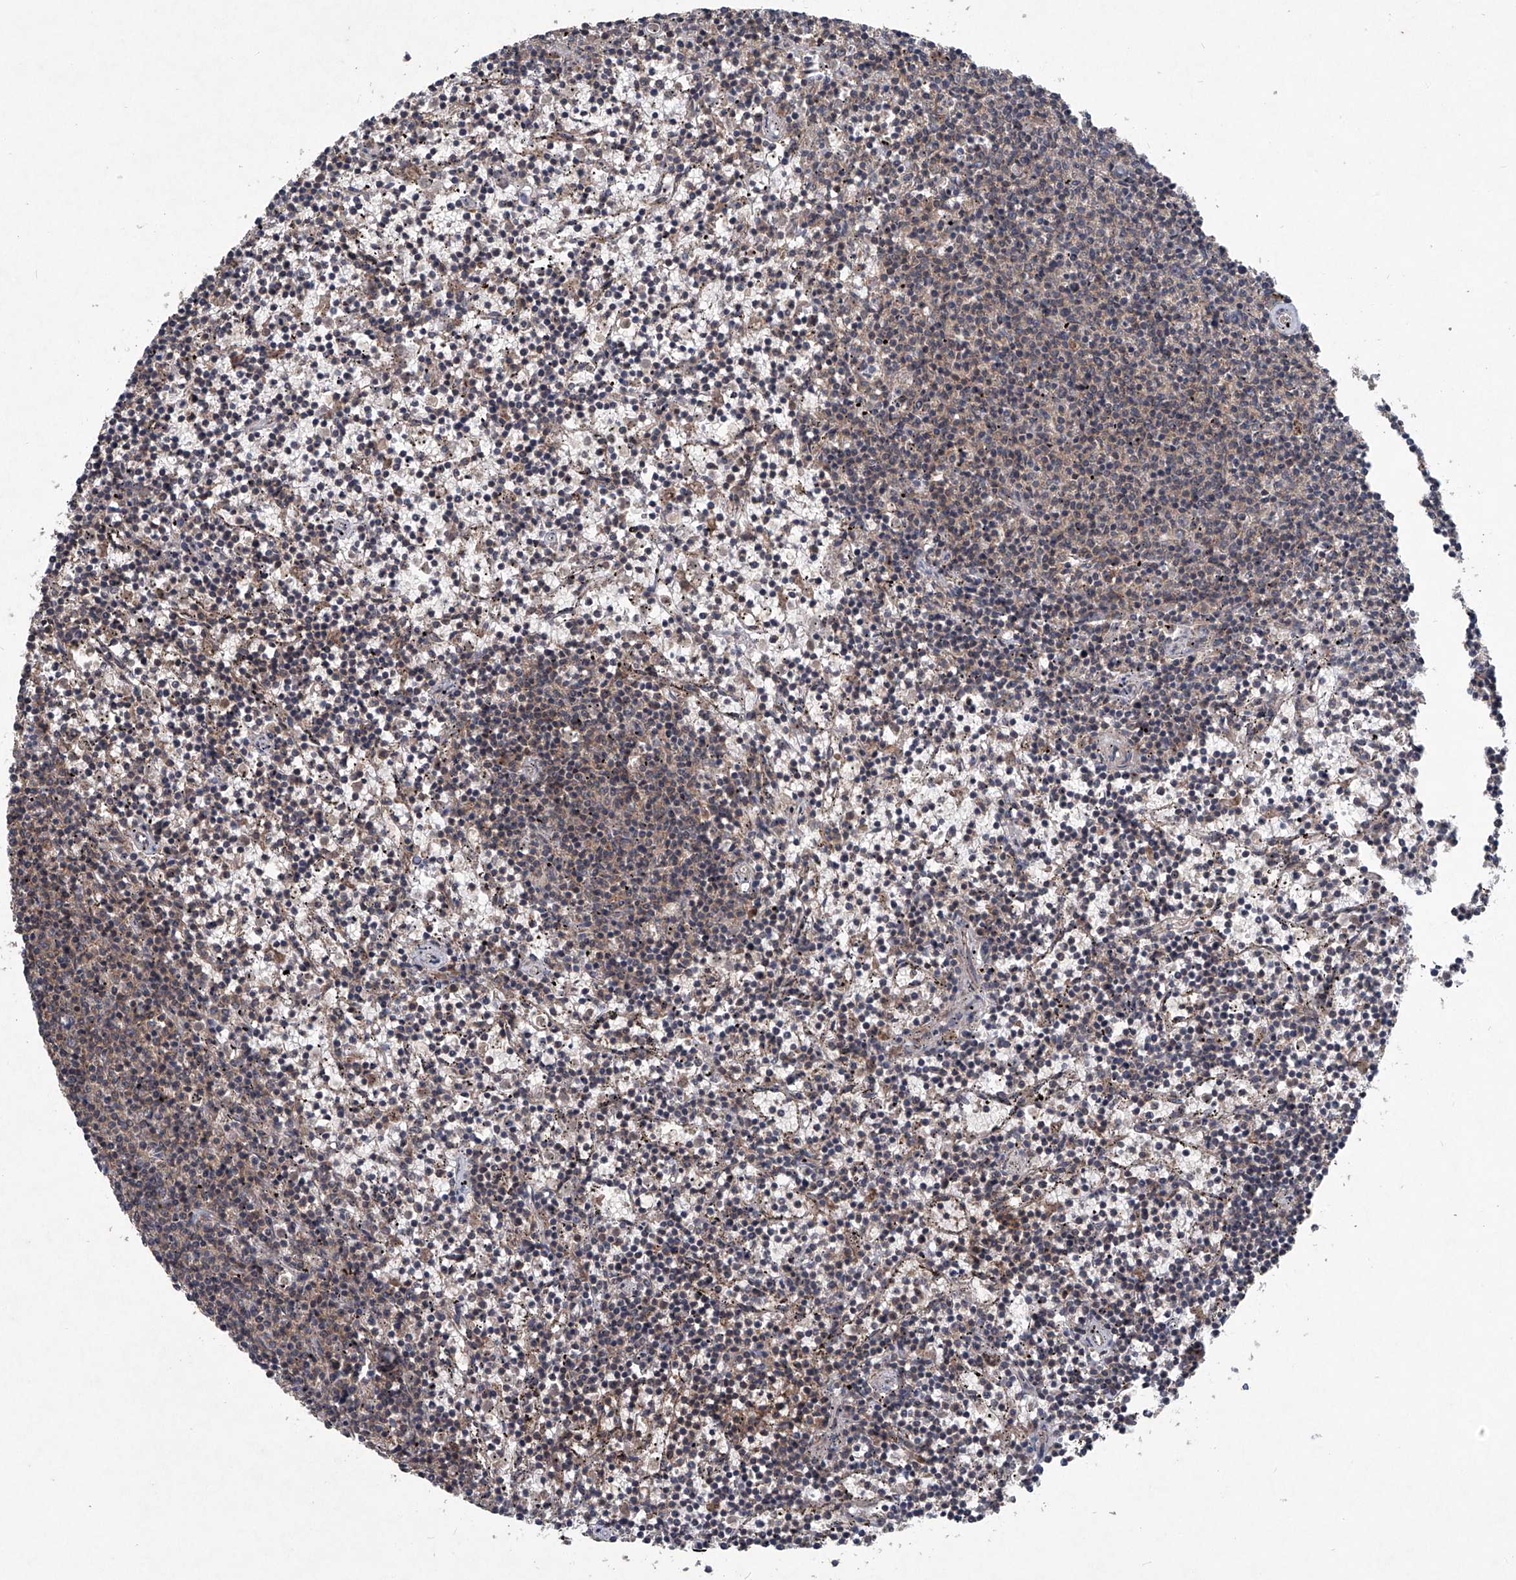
{"staining": {"intensity": "weak", "quantity": "25%-75%", "location": "cytoplasmic/membranous"}, "tissue": "lymphoma", "cell_type": "Tumor cells", "image_type": "cancer", "snomed": [{"axis": "morphology", "description": "Malignant lymphoma, non-Hodgkin's type, Low grade"}, {"axis": "topography", "description": "Spleen"}], "caption": "Protein expression analysis of human low-grade malignant lymphoma, non-Hodgkin's type reveals weak cytoplasmic/membranous positivity in approximately 25%-75% of tumor cells.", "gene": "SUMF2", "patient": {"sex": "female", "age": 50}}